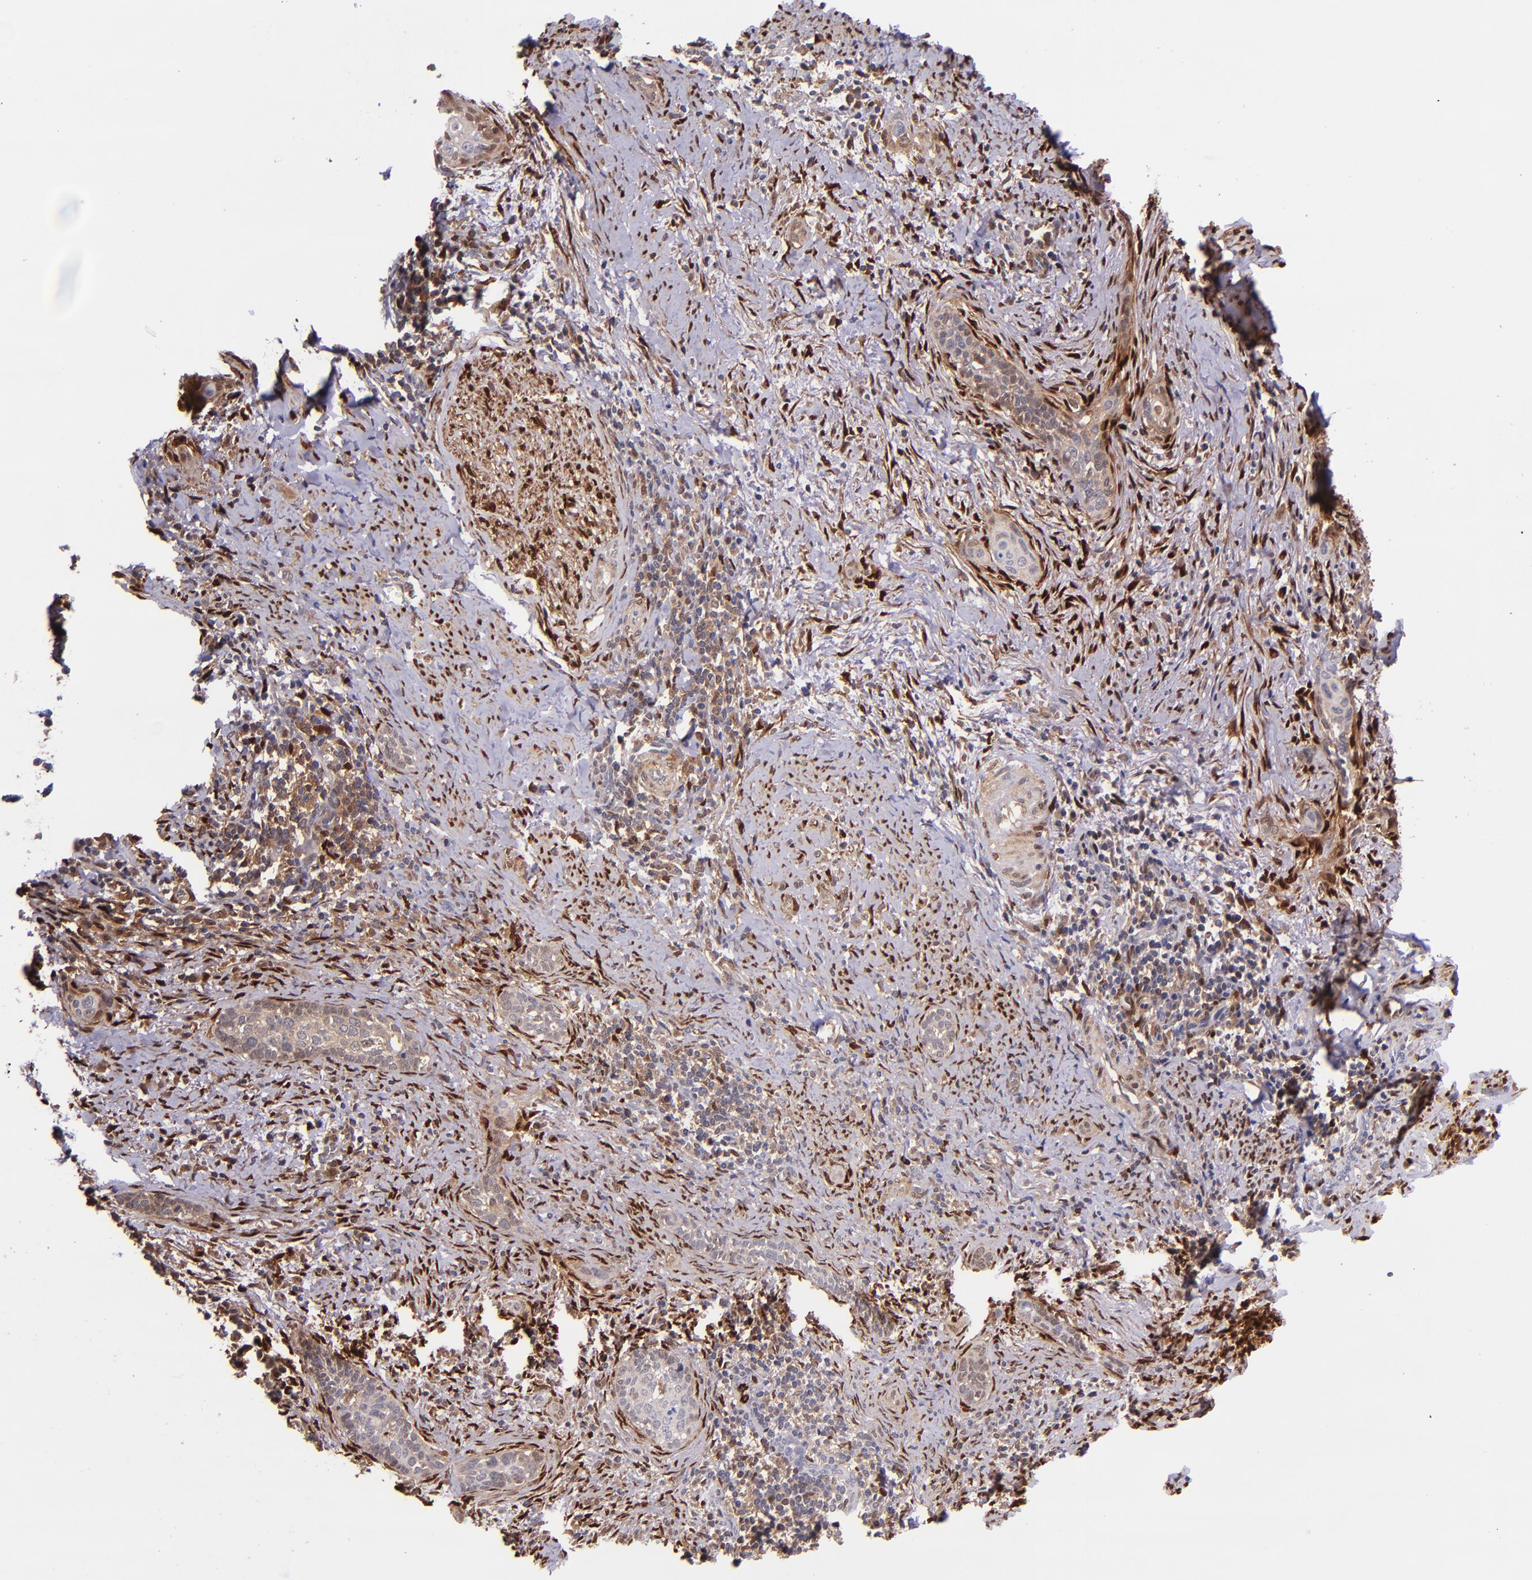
{"staining": {"intensity": "weak", "quantity": ">75%", "location": "cytoplasmic/membranous"}, "tissue": "cervical cancer", "cell_type": "Tumor cells", "image_type": "cancer", "snomed": [{"axis": "morphology", "description": "Squamous cell carcinoma, NOS"}, {"axis": "topography", "description": "Cervix"}], "caption": "Cervical cancer stained with a protein marker displays weak staining in tumor cells.", "gene": "LGALS1", "patient": {"sex": "female", "age": 33}}